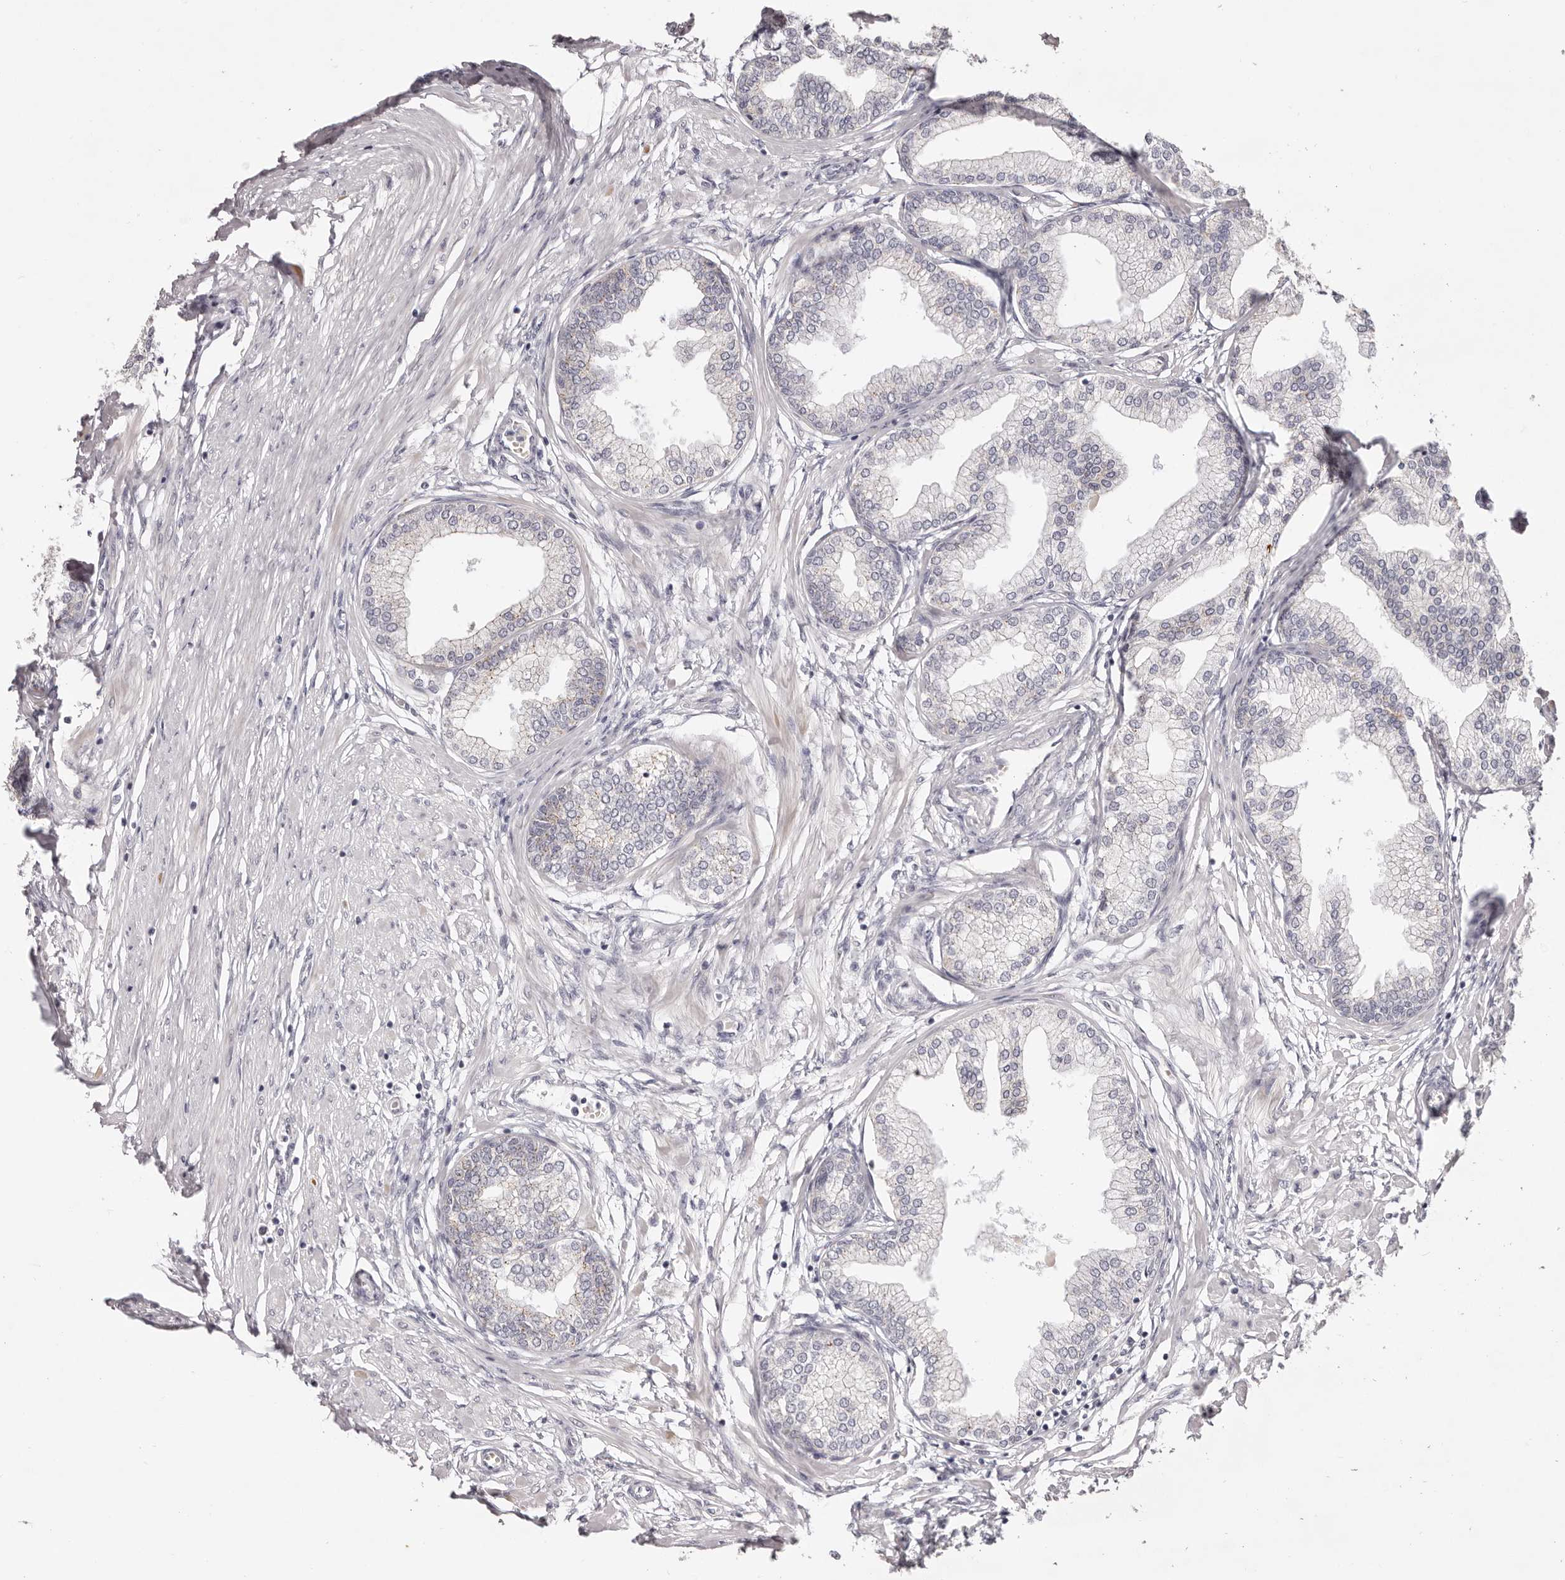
{"staining": {"intensity": "weak", "quantity": "25%-75%", "location": "cytoplasmic/membranous"}, "tissue": "prostate", "cell_type": "Glandular cells", "image_type": "normal", "snomed": [{"axis": "morphology", "description": "Normal tissue, NOS"}, {"axis": "morphology", "description": "Urothelial carcinoma, Low grade"}, {"axis": "topography", "description": "Urinary bladder"}, {"axis": "topography", "description": "Prostate"}], "caption": "Weak cytoplasmic/membranous staining is seen in about 25%-75% of glandular cells in unremarkable prostate. The protein of interest is shown in brown color, while the nuclei are stained blue.", "gene": "PCDHB6", "patient": {"sex": "male", "age": 60}}